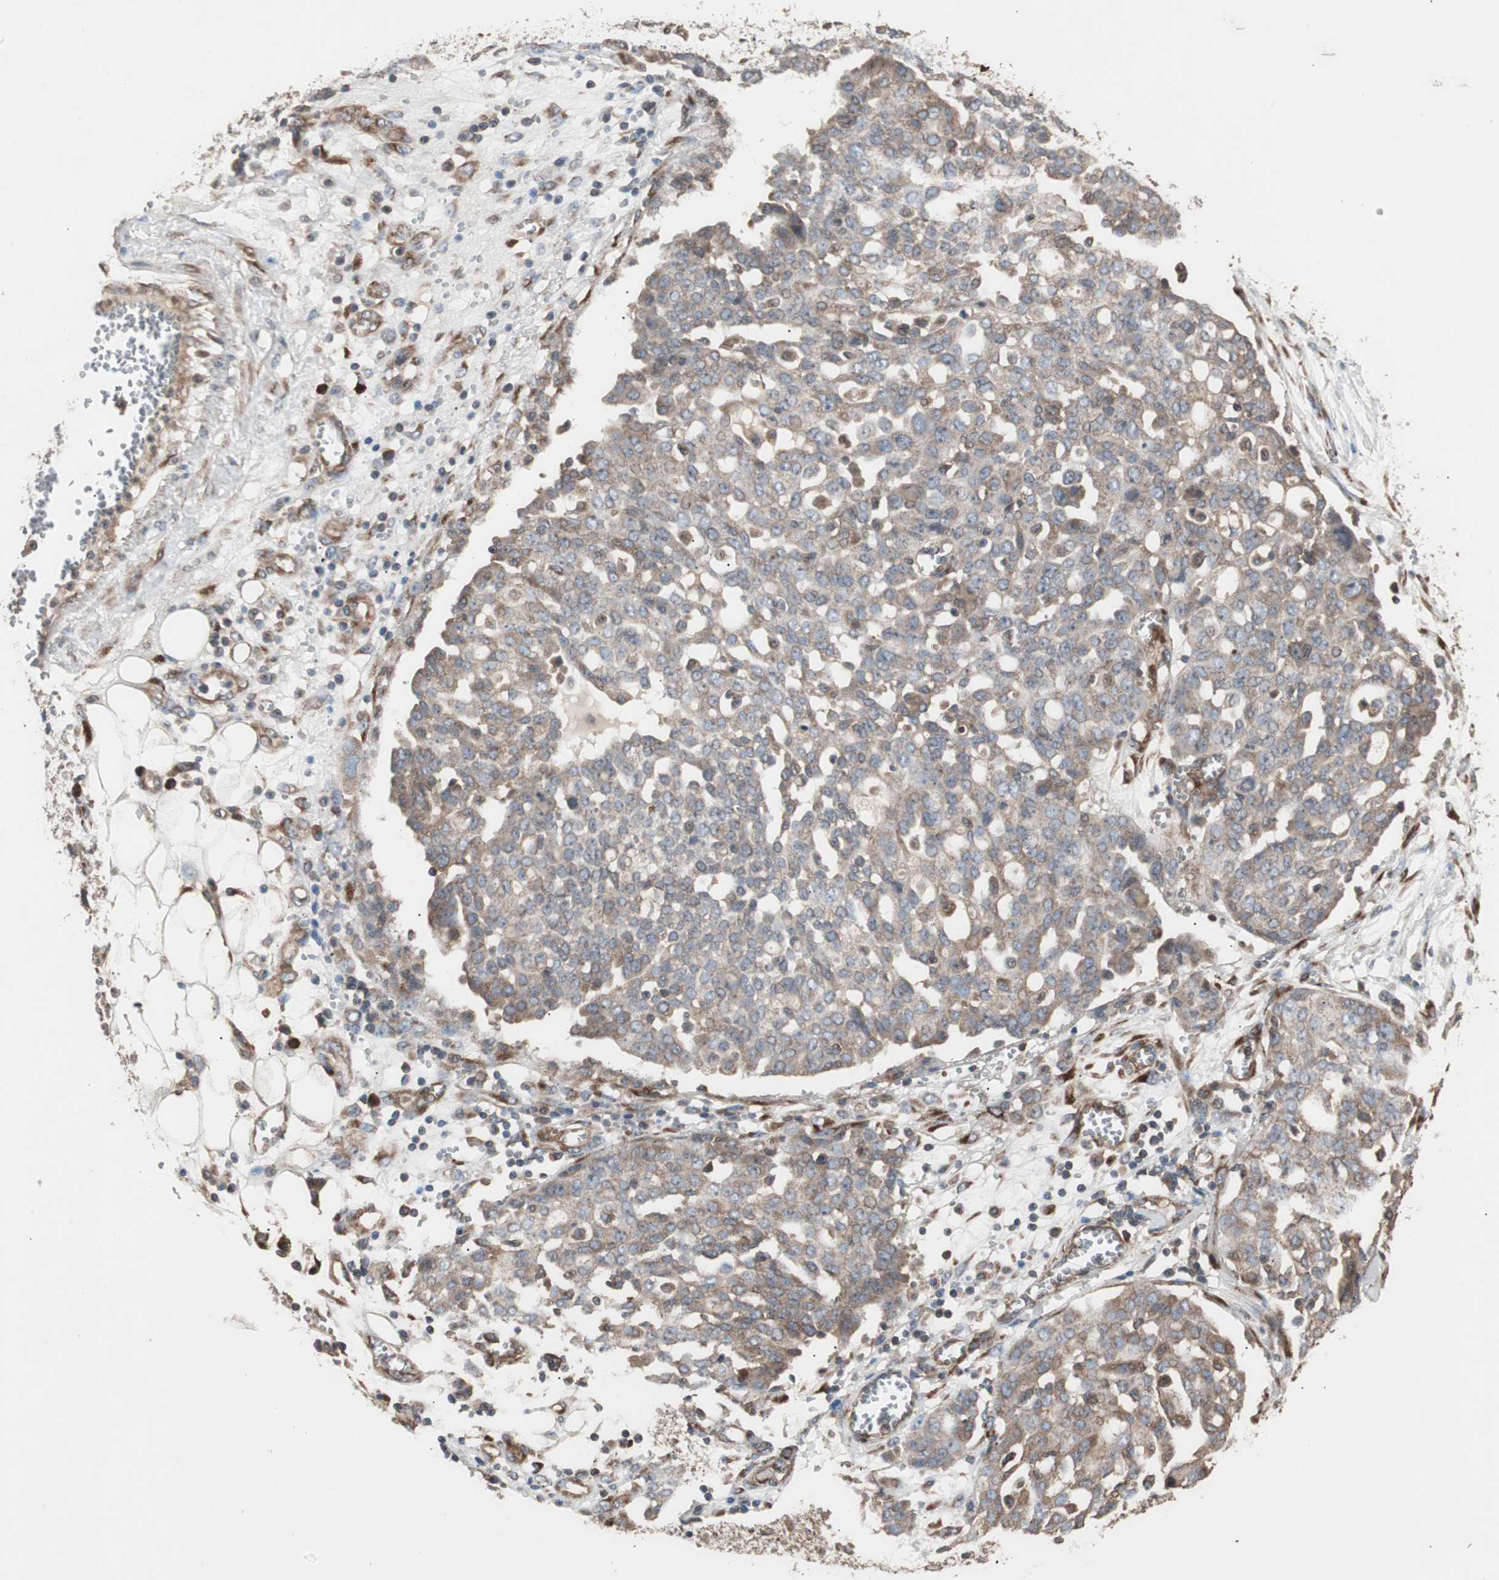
{"staining": {"intensity": "weak", "quantity": "25%-75%", "location": "cytoplasmic/membranous"}, "tissue": "ovarian cancer", "cell_type": "Tumor cells", "image_type": "cancer", "snomed": [{"axis": "morphology", "description": "Cystadenocarcinoma, serous, NOS"}, {"axis": "topography", "description": "Soft tissue"}, {"axis": "topography", "description": "Ovary"}], "caption": "There is low levels of weak cytoplasmic/membranous expression in tumor cells of ovarian cancer, as demonstrated by immunohistochemical staining (brown color).", "gene": "LZTS1", "patient": {"sex": "female", "age": 57}}